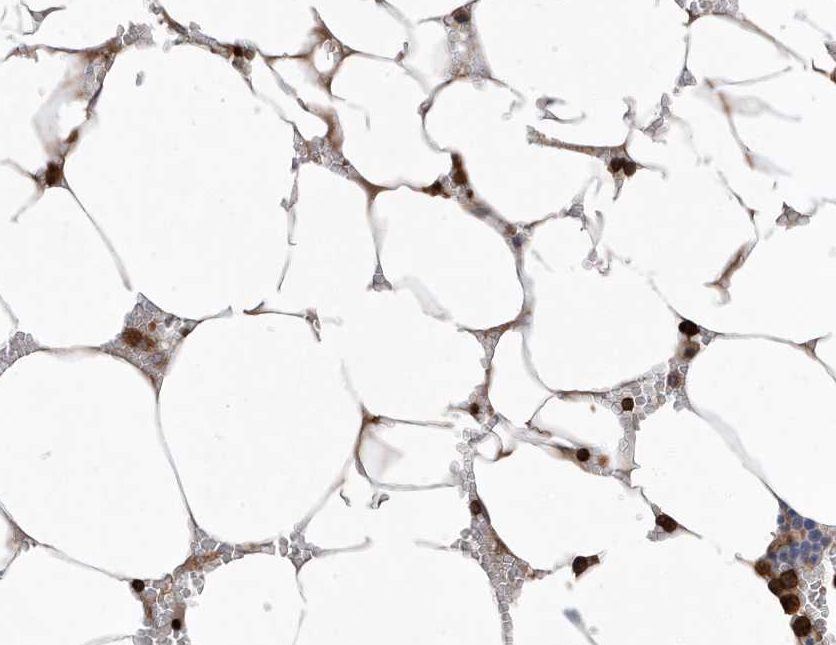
{"staining": {"intensity": "strong", "quantity": "25%-75%", "location": "cytoplasmic/membranous"}, "tissue": "bone marrow", "cell_type": "Hematopoietic cells", "image_type": "normal", "snomed": [{"axis": "morphology", "description": "Normal tissue, NOS"}, {"axis": "topography", "description": "Bone marrow"}], "caption": "A histopathology image of bone marrow stained for a protein shows strong cytoplasmic/membranous brown staining in hematopoietic cells. The staining was performed using DAB to visualize the protein expression in brown, while the nuclei were stained in blue with hematoxylin (Magnification: 20x).", "gene": "LAPTM4A", "patient": {"sex": "male", "age": 70}}